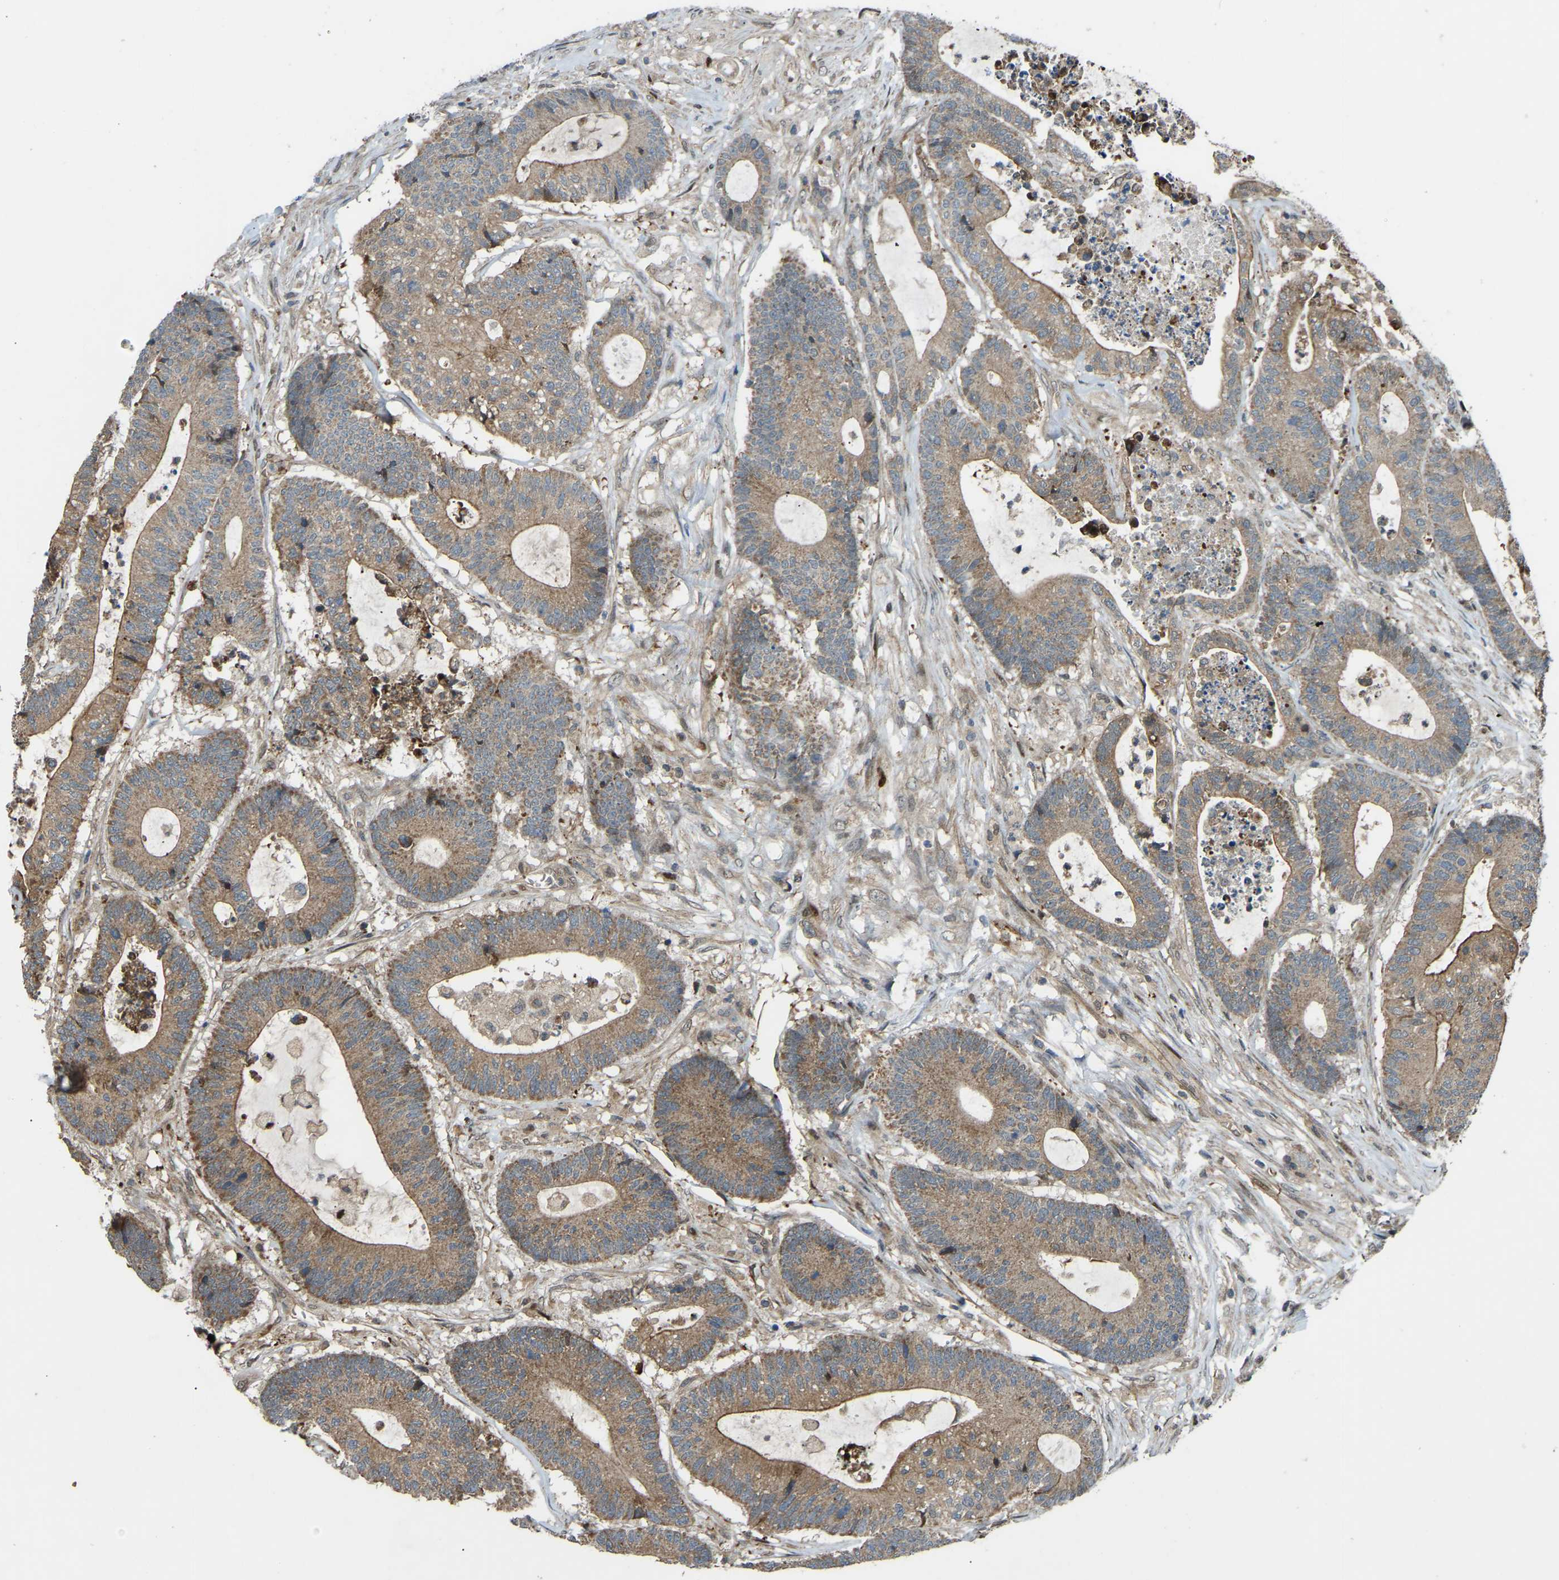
{"staining": {"intensity": "moderate", "quantity": ">75%", "location": "cytoplasmic/membranous"}, "tissue": "colorectal cancer", "cell_type": "Tumor cells", "image_type": "cancer", "snomed": [{"axis": "morphology", "description": "Adenocarcinoma, NOS"}, {"axis": "topography", "description": "Colon"}], "caption": "Human colorectal adenocarcinoma stained with a protein marker exhibits moderate staining in tumor cells.", "gene": "C21orf91", "patient": {"sex": "female", "age": 84}}